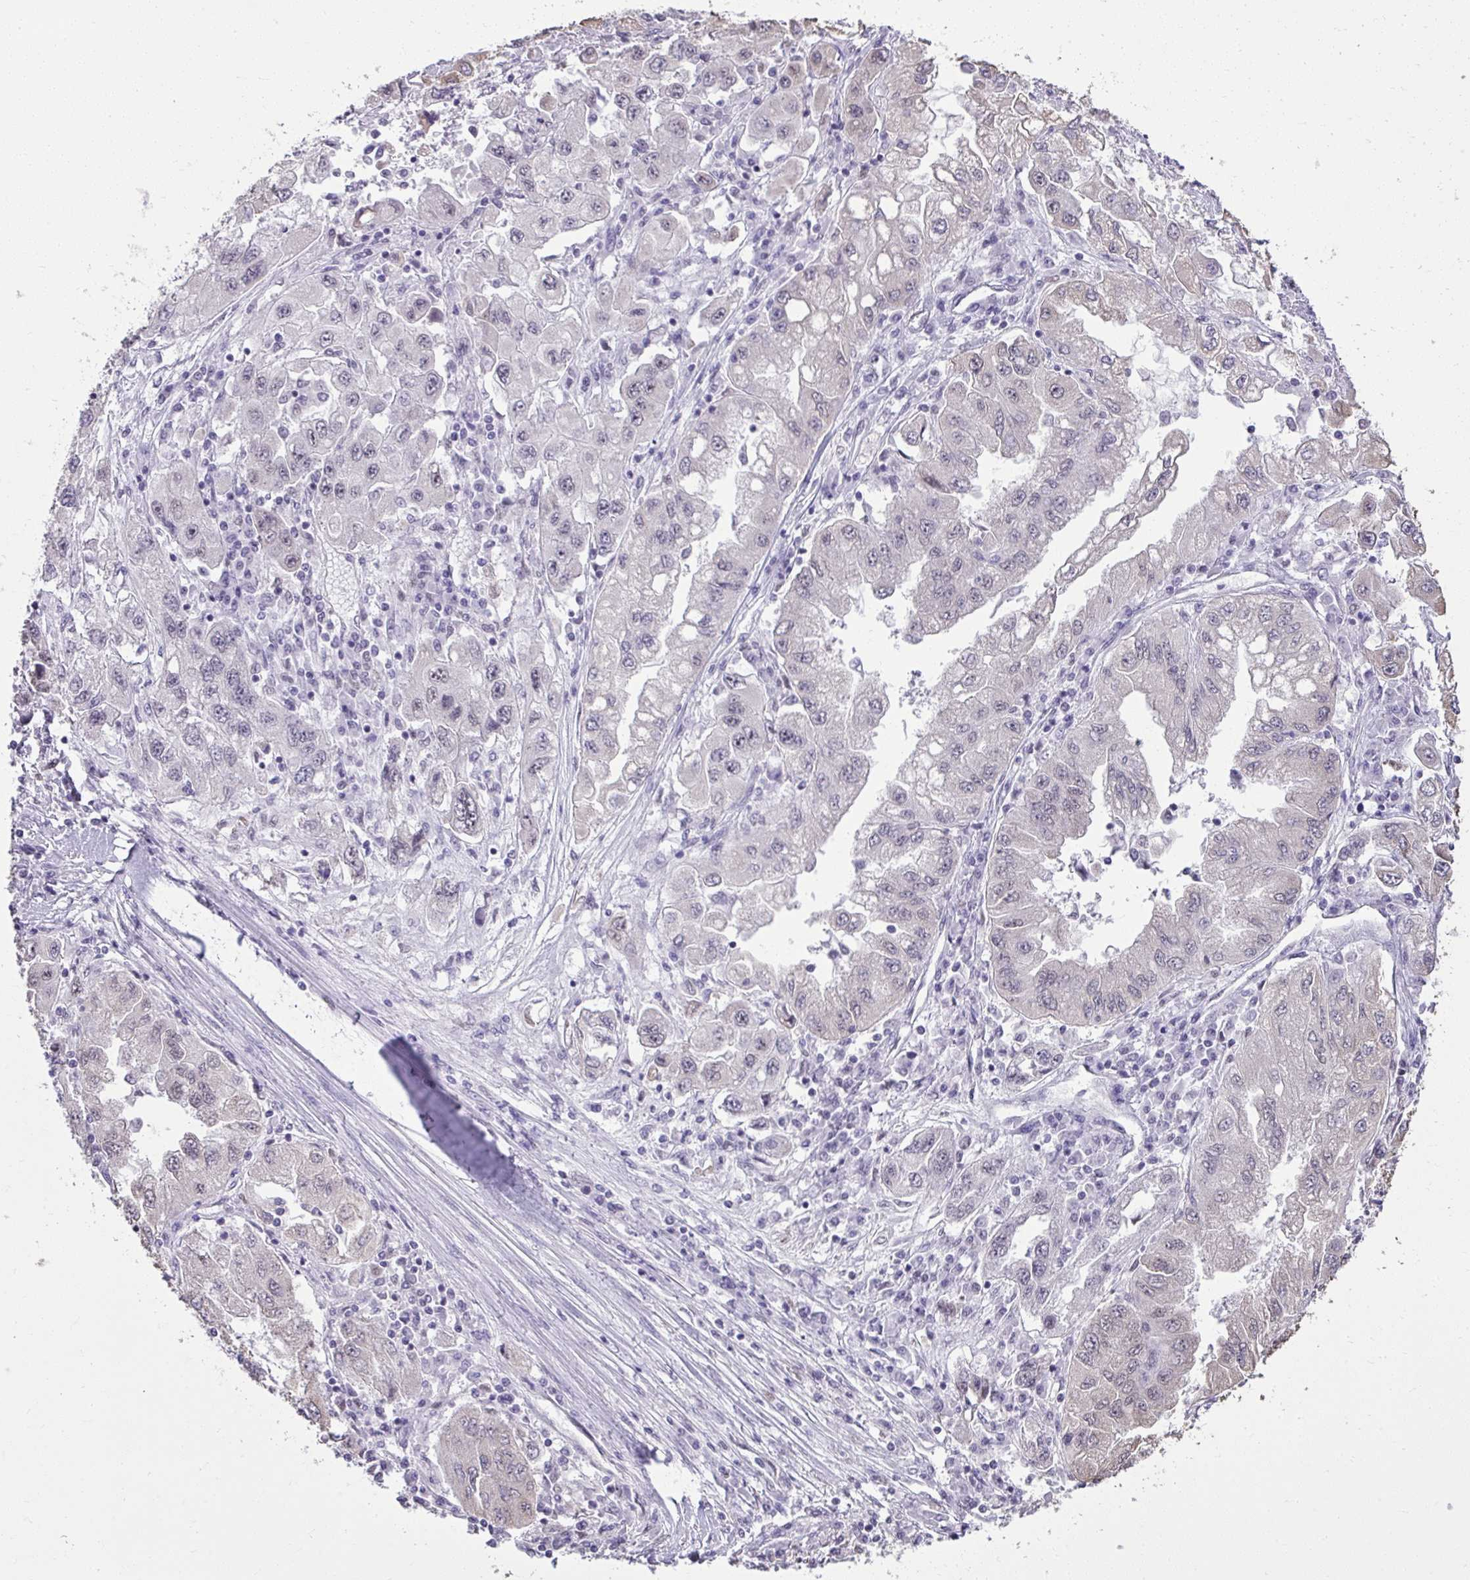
{"staining": {"intensity": "weak", "quantity": "25%-75%", "location": "nuclear"}, "tissue": "lung cancer", "cell_type": "Tumor cells", "image_type": "cancer", "snomed": [{"axis": "morphology", "description": "Adenocarcinoma, NOS"}, {"axis": "morphology", "description": "Adenocarcinoma primary or metastatic"}, {"axis": "topography", "description": "Lung"}], "caption": "Weak nuclear expression is identified in approximately 25%-75% of tumor cells in lung cancer (adenocarcinoma primary or metastatic).", "gene": "NPPA", "patient": {"sex": "male", "age": 74}}